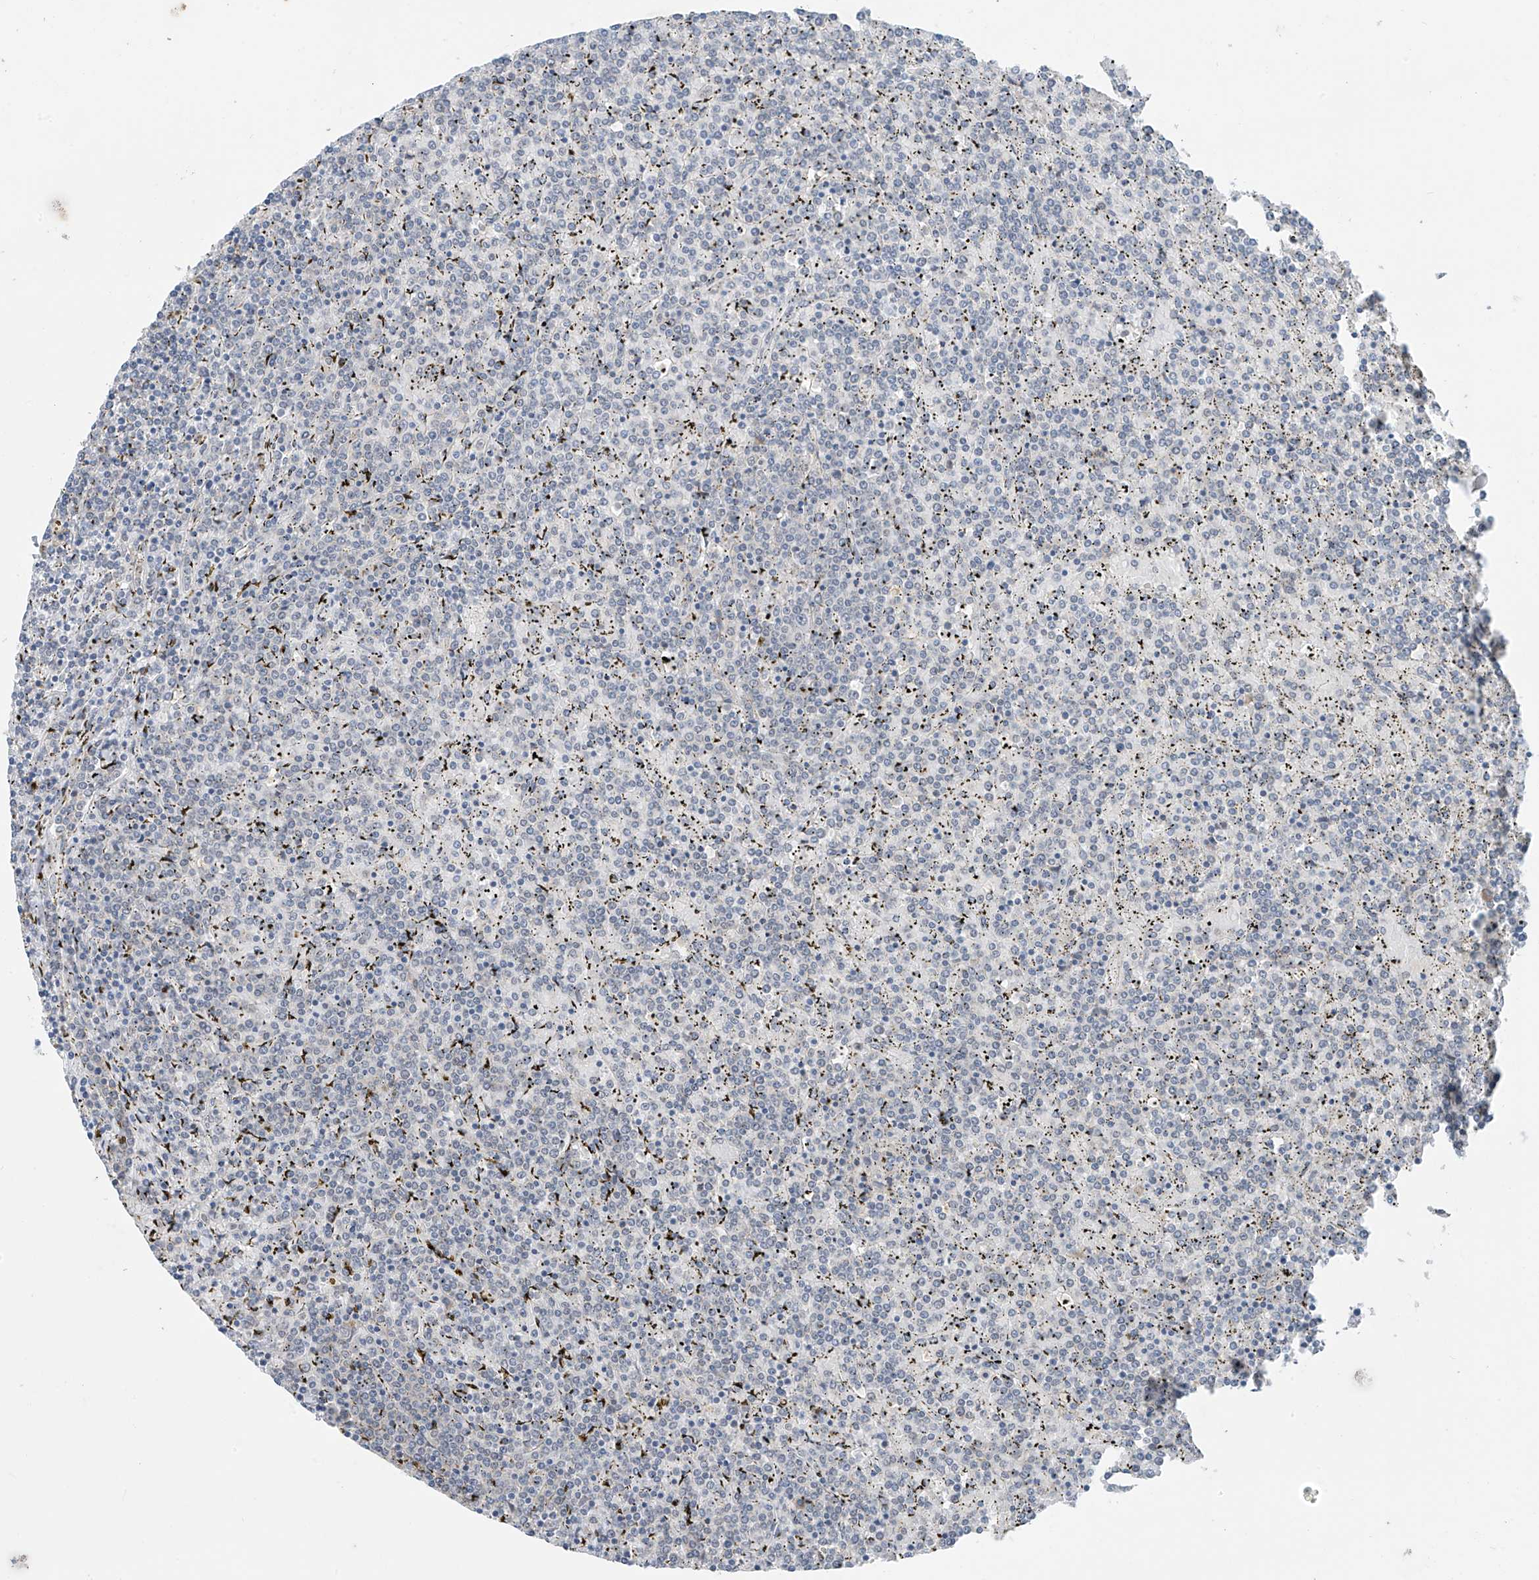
{"staining": {"intensity": "negative", "quantity": "none", "location": "none"}, "tissue": "lymphoma", "cell_type": "Tumor cells", "image_type": "cancer", "snomed": [{"axis": "morphology", "description": "Malignant lymphoma, non-Hodgkin's type, Low grade"}, {"axis": "topography", "description": "Spleen"}], "caption": "A high-resolution micrograph shows IHC staining of lymphoma, which reveals no significant positivity in tumor cells.", "gene": "CYP4V2", "patient": {"sex": "female", "age": 19}}